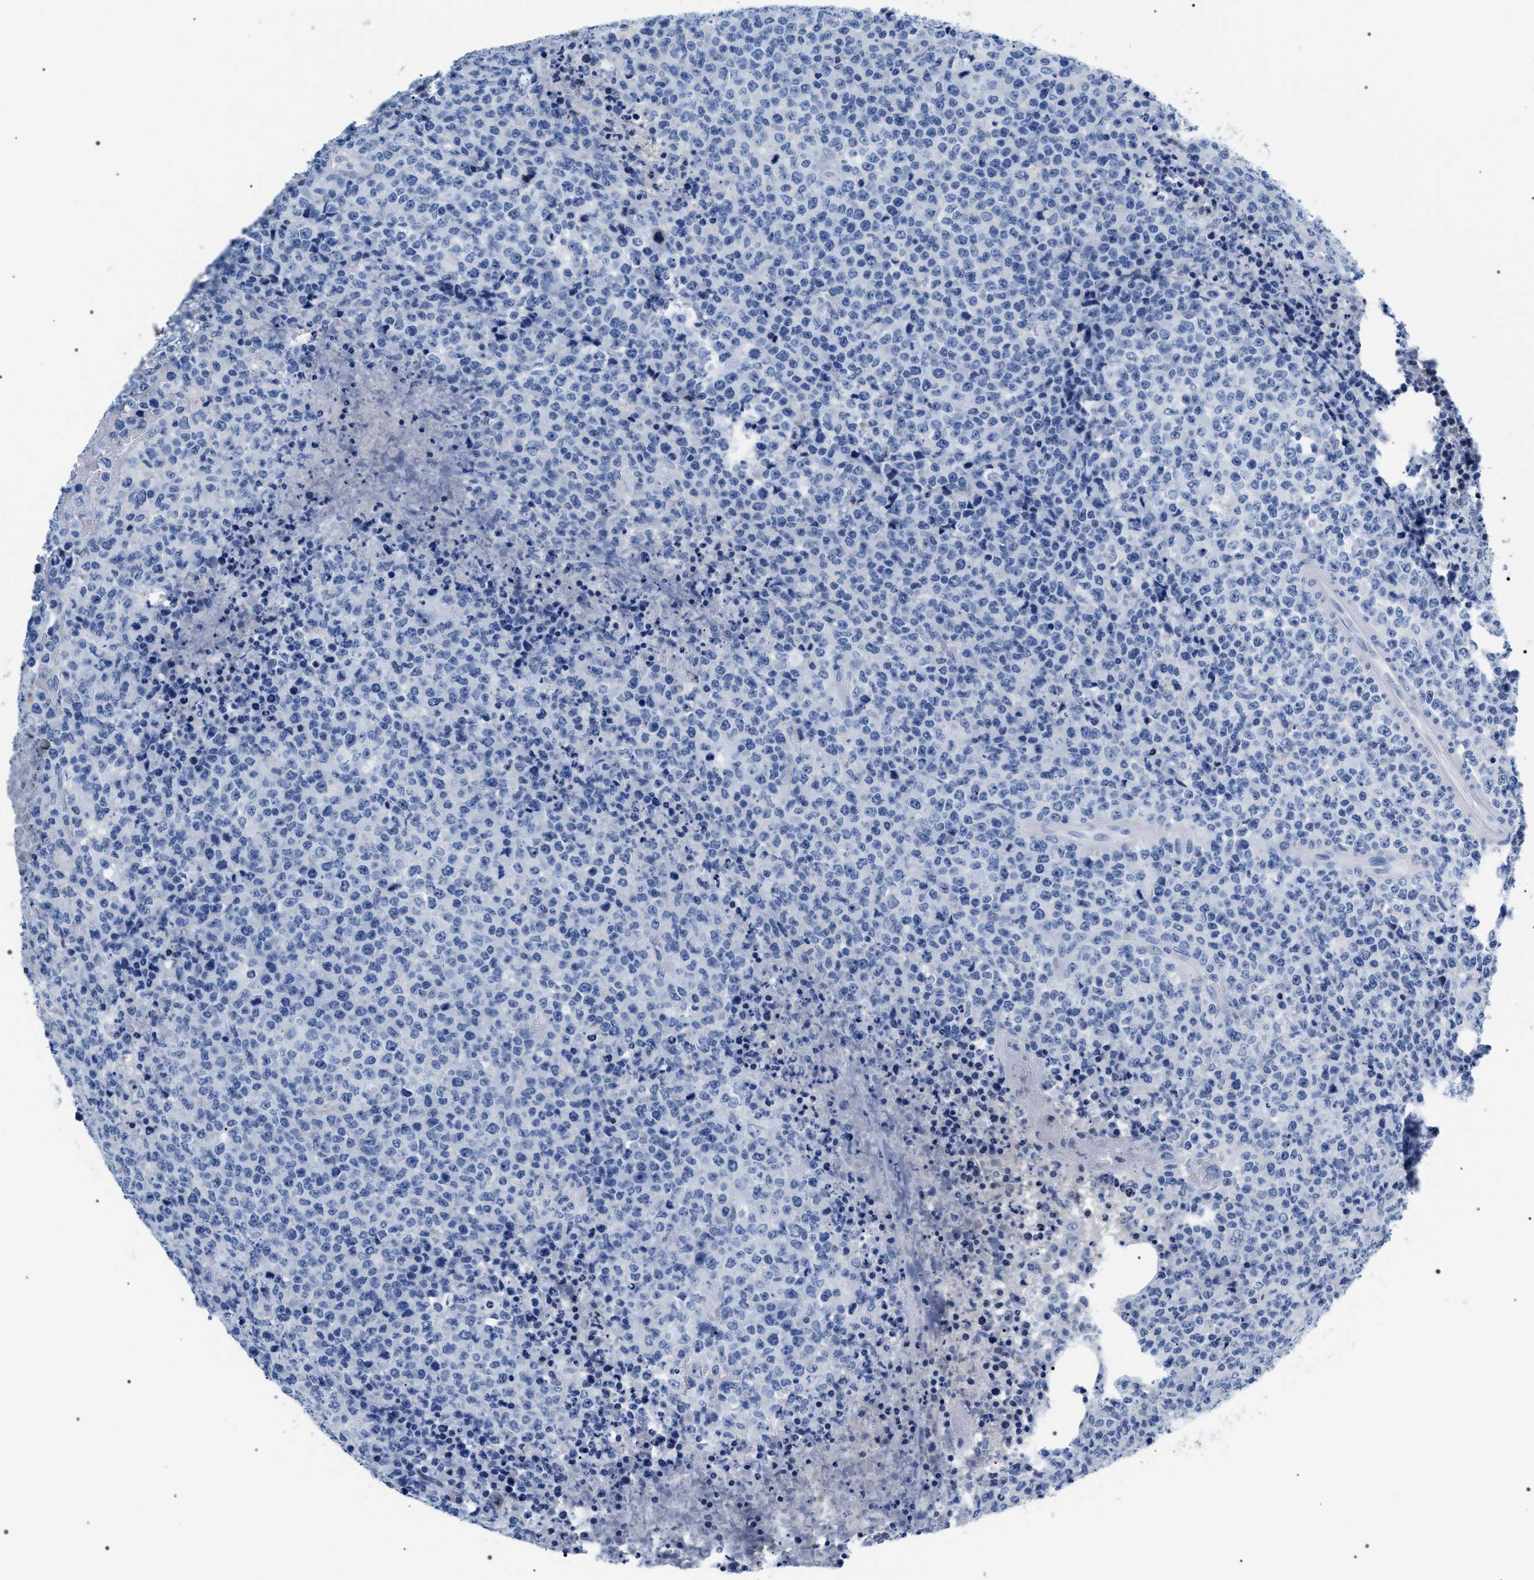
{"staining": {"intensity": "negative", "quantity": "none", "location": "none"}, "tissue": "lymphoma", "cell_type": "Tumor cells", "image_type": "cancer", "snomed": [{"axis": "morphology", "description": "Malignant lymphoma, non-Hodgkin's type, High grade"}, {"axis": "topography", "description": "Lymph node"}], "caption": "This is an immunohistochemistry (IHC) photomicrograph of human high-grade malignant lymphoma, non-Hodgkin's type. There is no staining in tumor cells.", "gene": "ADH4", "patient": {"sex": "male", "age": 13}}